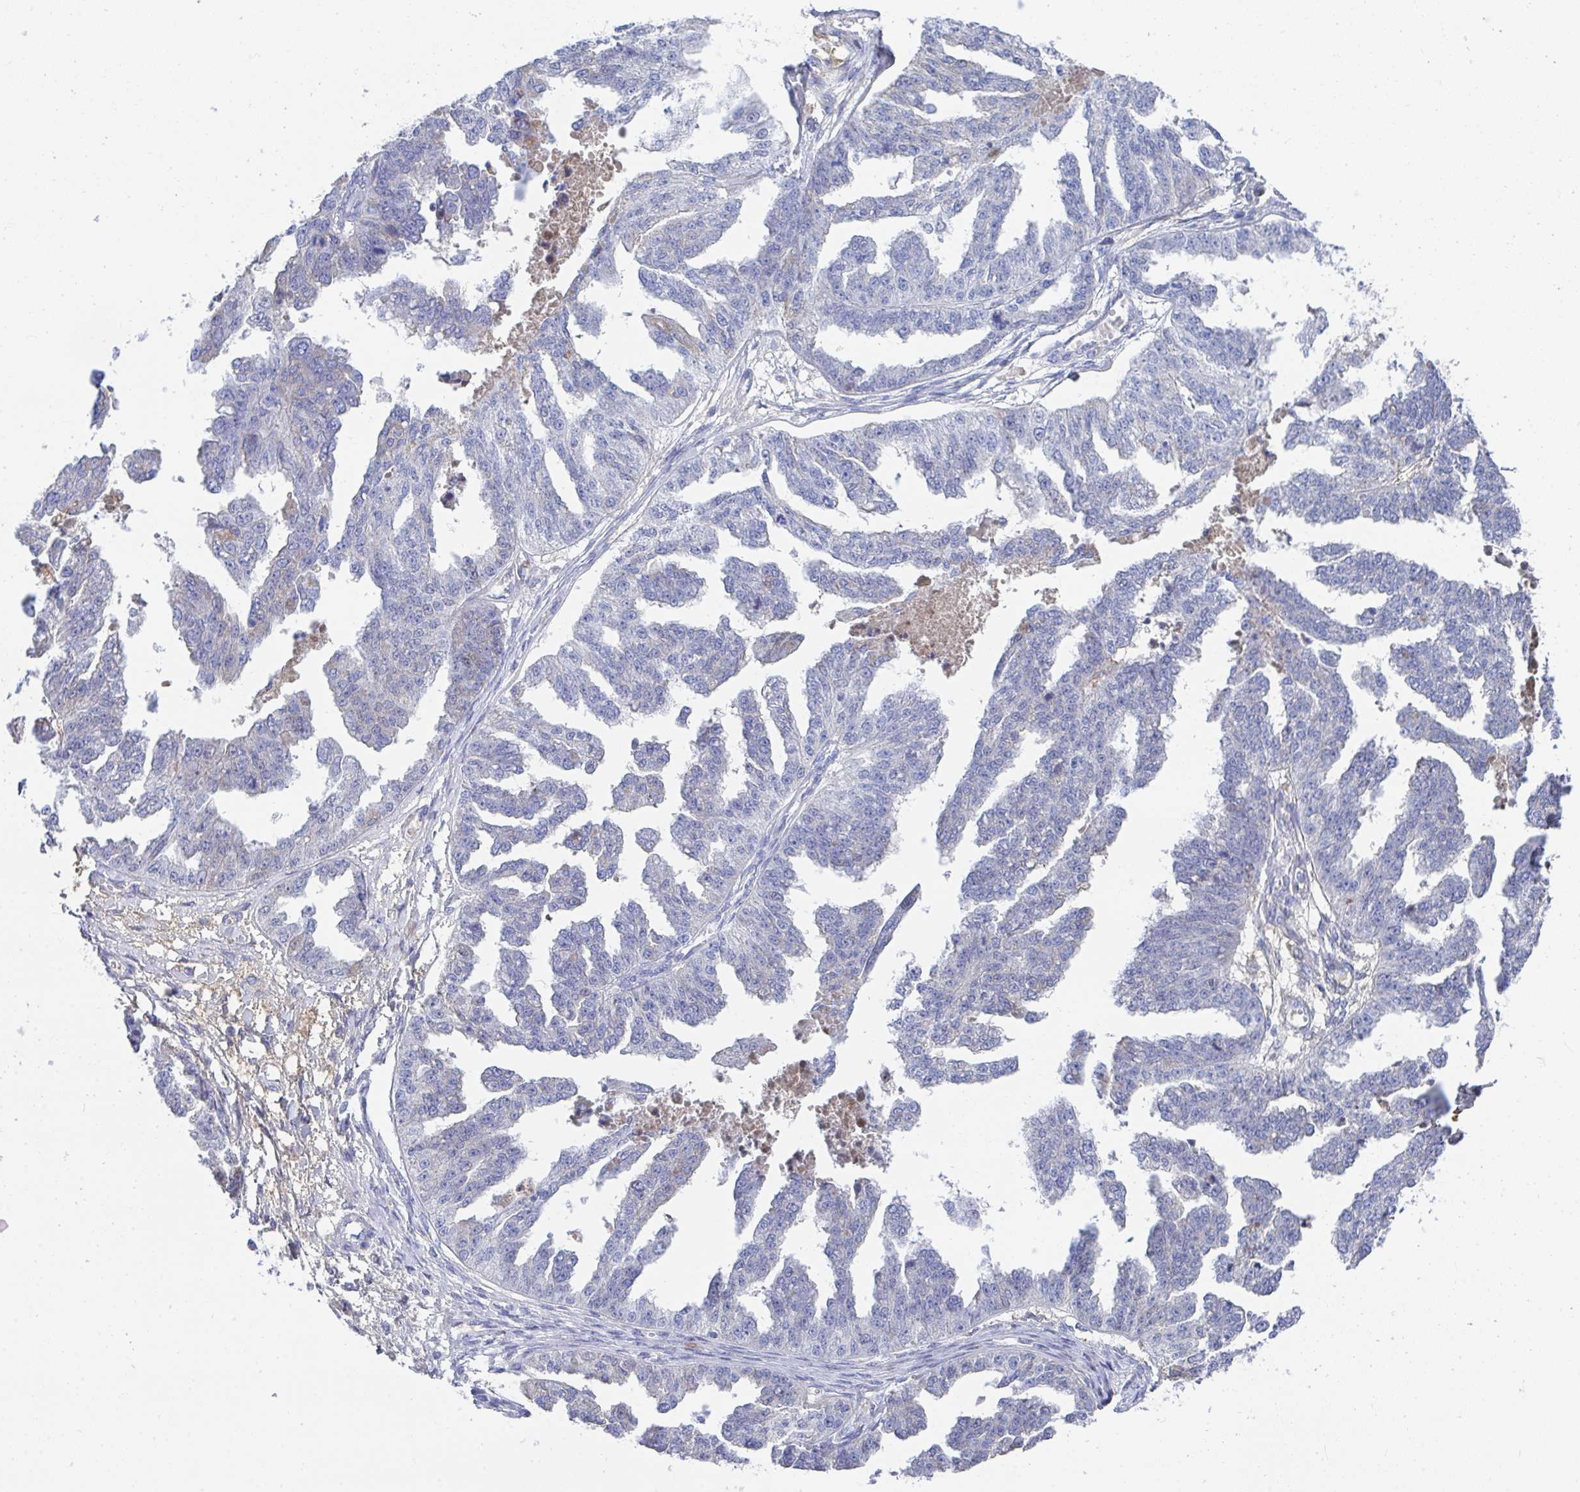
{"staining": {"intensity": "weak", "quantity": "<25%", "location": "cytoplasmic/membranous"}, "tissue": "ovarian cancer", "cell_type": "Tumor cells", "image_type": "cancer", "snomed": [{"axis": "morphology", "description": "Cystadenocarcinoma, serous, NOS"}, {"axis": "topography", "description": "Ovary"}], "caption": "The photomicrograph demonstrates no staining of tumor cells in ovarian cancer (serous cystadenocarcinoma).", "gene": "TNFAIP6", "patient": {"sex": "female", "age": 58}}